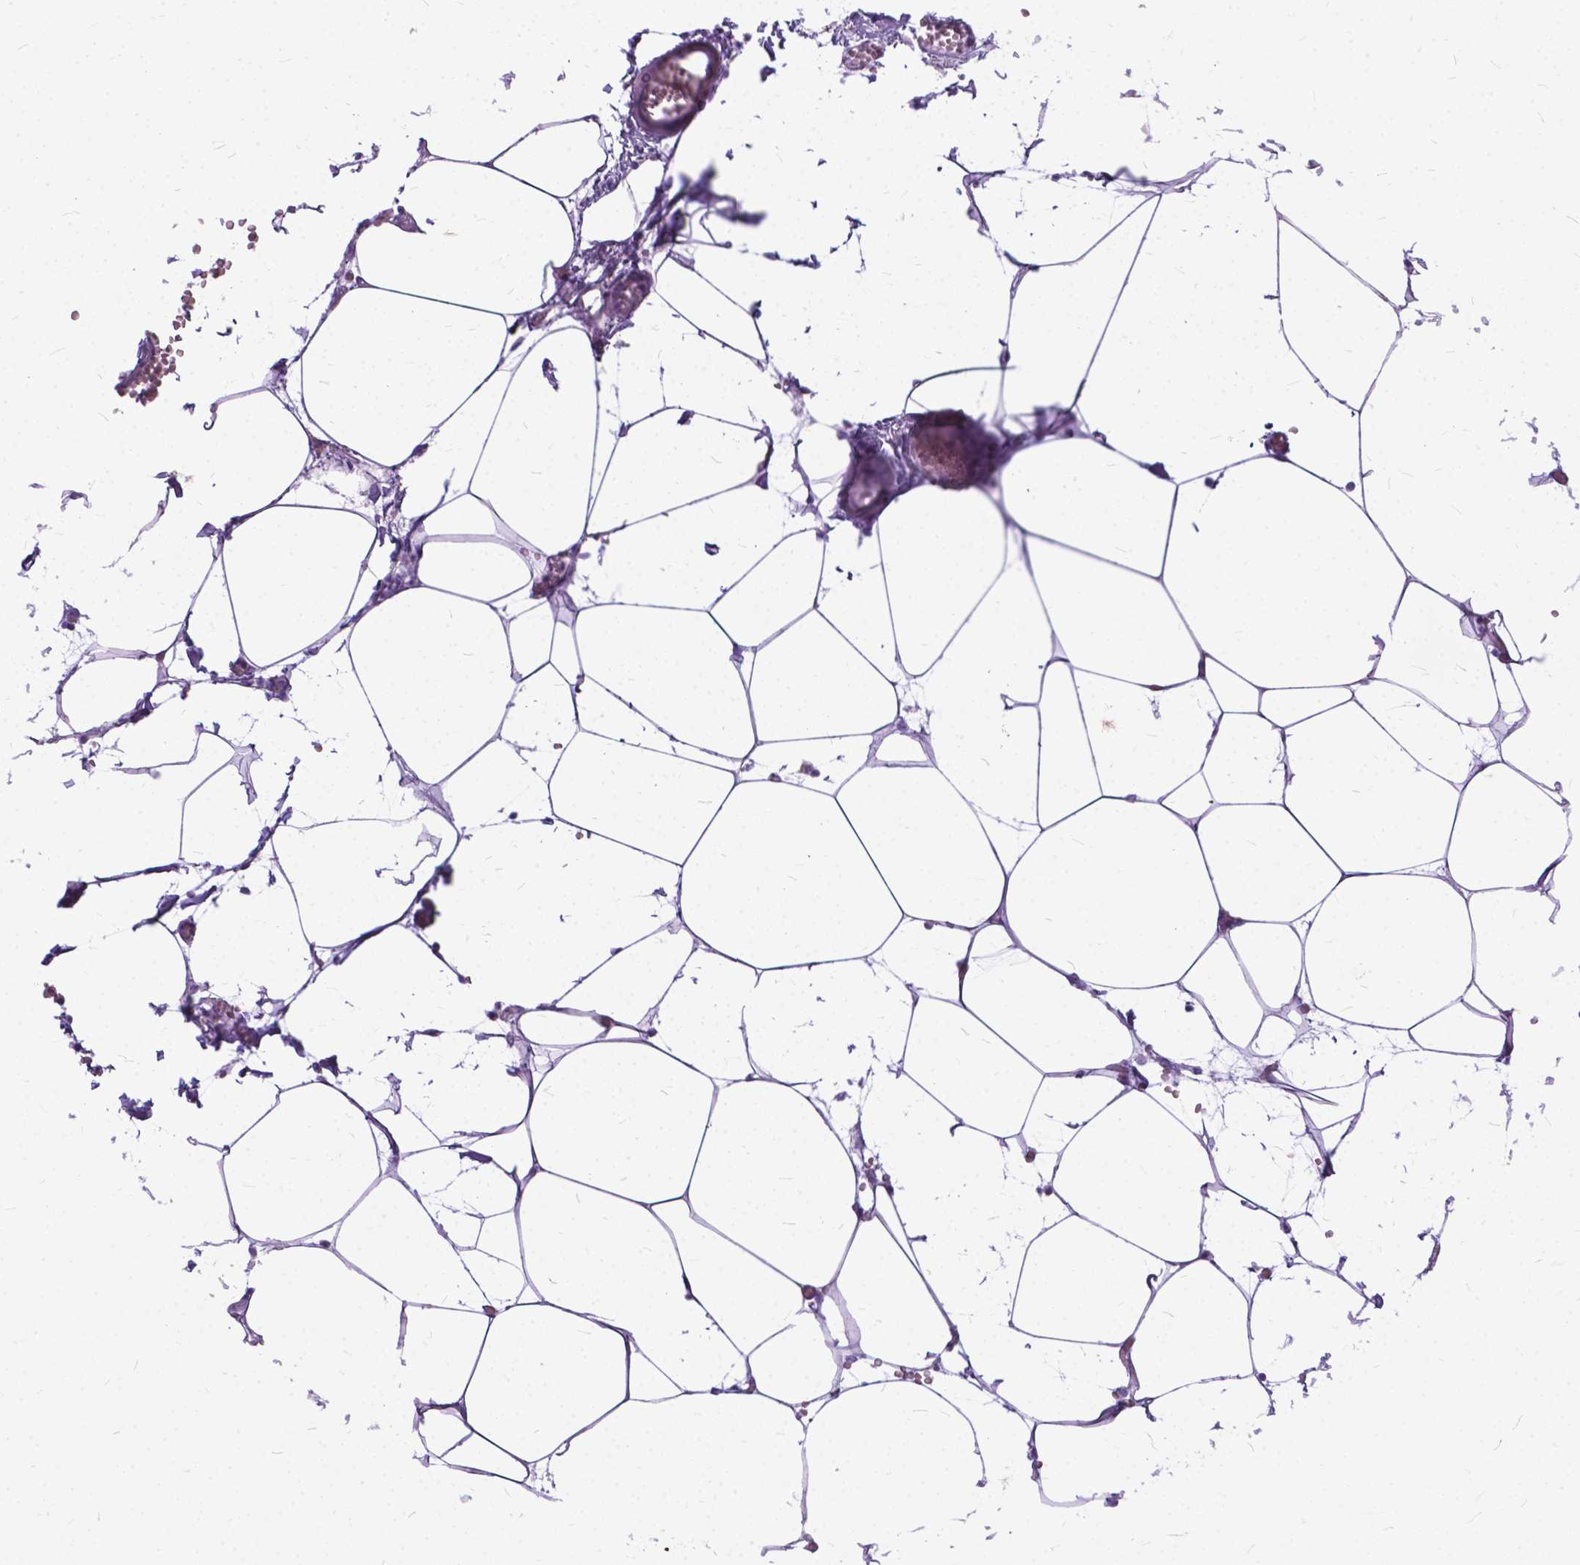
{"staining": {"intensity": "negative", "quantity": "none", "location": "none"}, "tissue": "adipose tissue", "cell_type": "Adipocytes", "image_type": "normal", "snomed": [{"axis": "morphology", "description": "Normal tissue, NOS"}, {"axis": "topography", "description": "Adipose tissue"}, {"axis": "topography", "description": "Pancreas"}, {"axis": "topography", "description": "Peripheral nerve tissue"}], "caption": "DAB (3,3'-diaminobenzidine) immunohistochemical staining of normal adipose tissue demonstrates no significant positivity in adipocytes.", "gene": "BSND", "patient": {"sex": "female", "age": 58}}